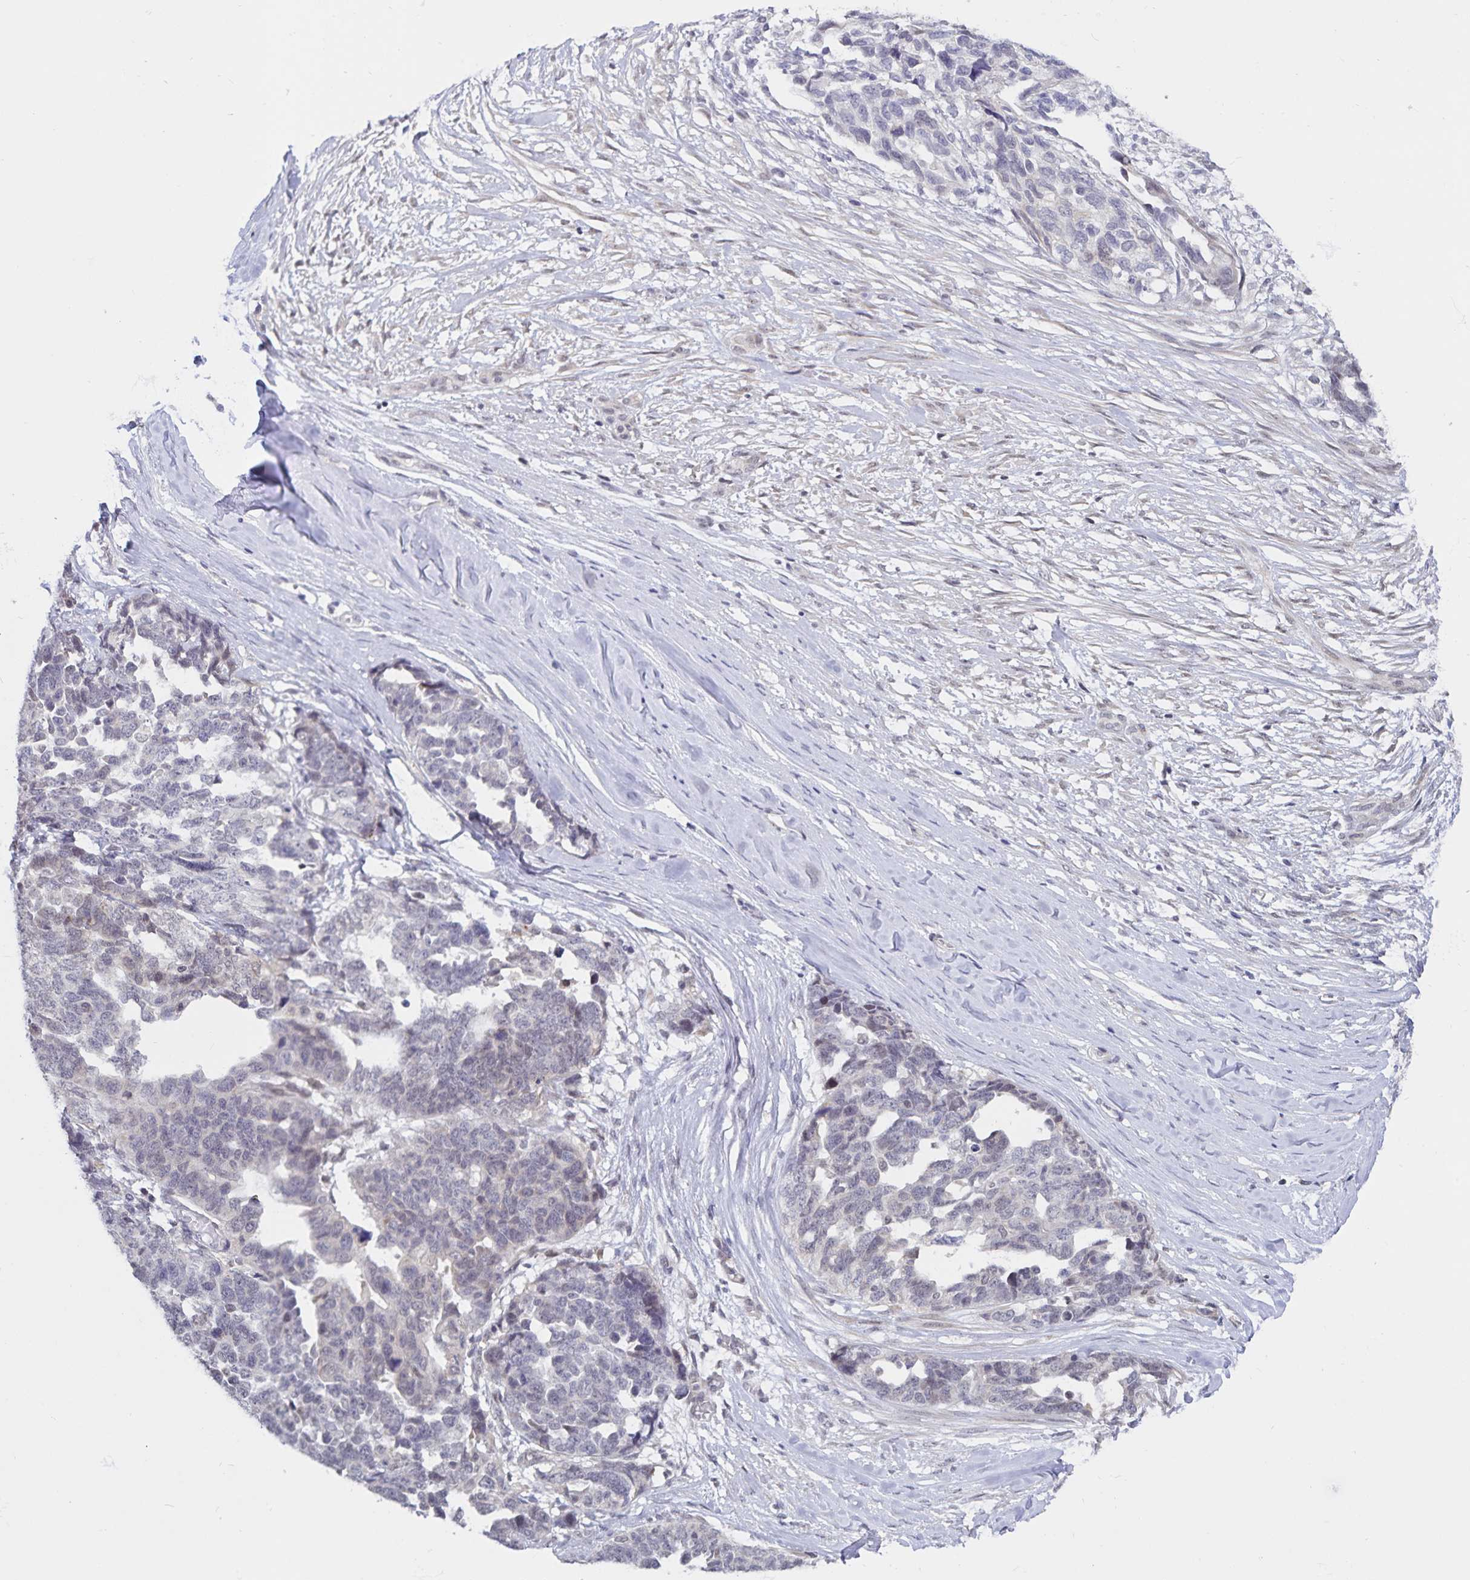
{"staining": {"intensity": "negative", "quantity": "none", "location": "none"}, "tissue": "ovarian cancer", "cell_type": "Tumor cells", "image_type": "cancer", "snomed": [{"axis": "morphology", "description": "Cystadenocarcinoma, serous, NOS"}, {"axis": "topography", "description": "Ovary"}], "caption": "Tumor cells show no significant protein expression in ovarian serous cystadenocarcinoma.", "gene": "ATP2A2", "patient": {"sex": "female", "age": 69}}